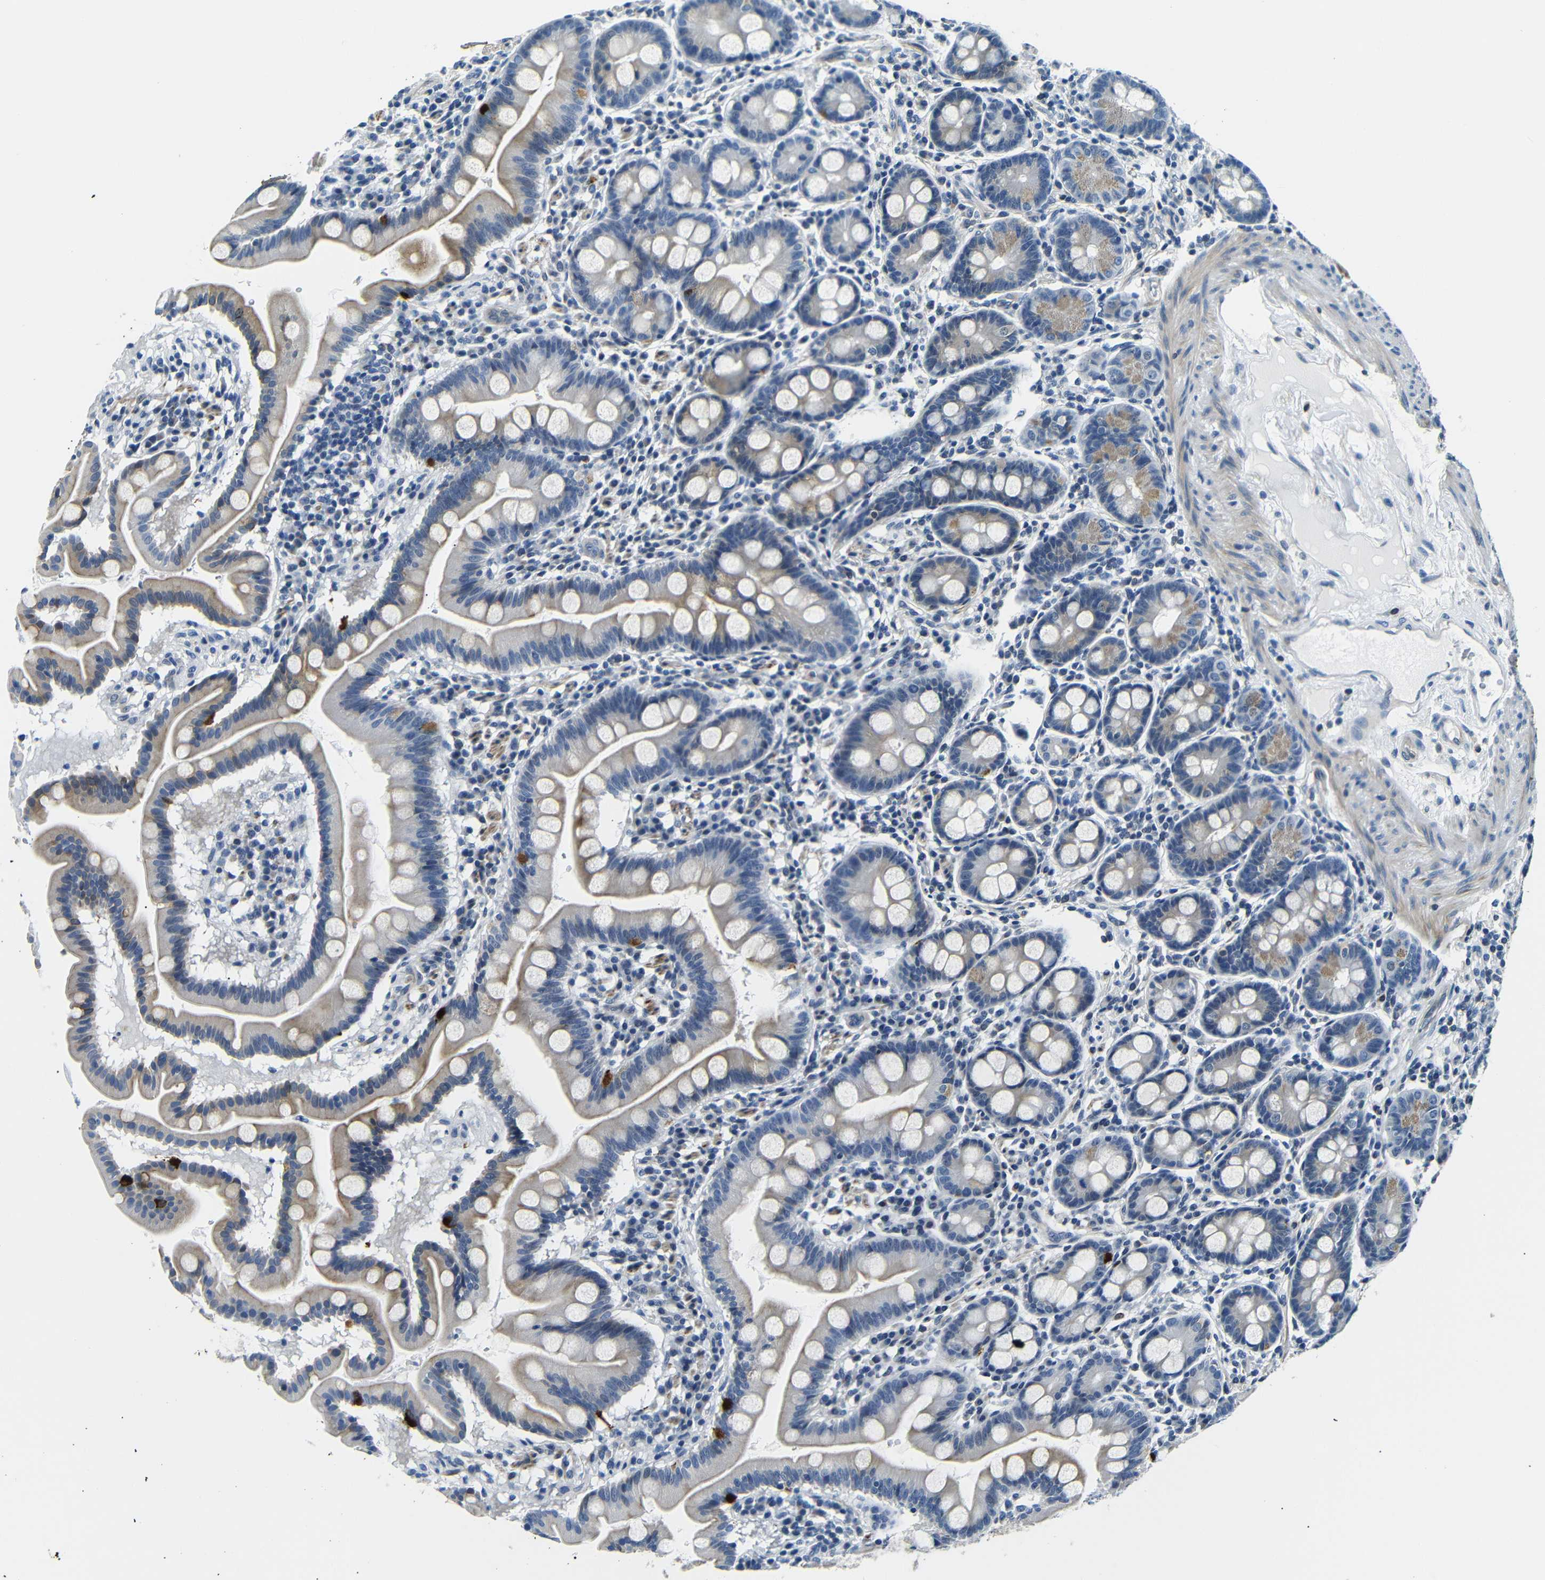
{"staining": {"intensity": "weak", "quantity": "25%-75%", "location": "cytoplasmic/membranous"}, "tissue": "duodenum", "cell_type": "Glandular cells", "image_type": "normal", "snomed": [{"axis": "morphology", "description": "Normal tissue, NOS"}, {"axis": "topography", "description": "Duodenum"}], "caption": "Immunohistochemistry (IHC) micrograph of unremarkable duodenum: duodenum stained using immunohistochemistry (IHC) reveals low levels of weak protein expression localized specifically in the cytoplasmic/membranous of glandular cells, appearing as a cytoplasmic/membranous brown color.", "gene": "TAFA1", "patient": {"sex": "male", "age": 50}}